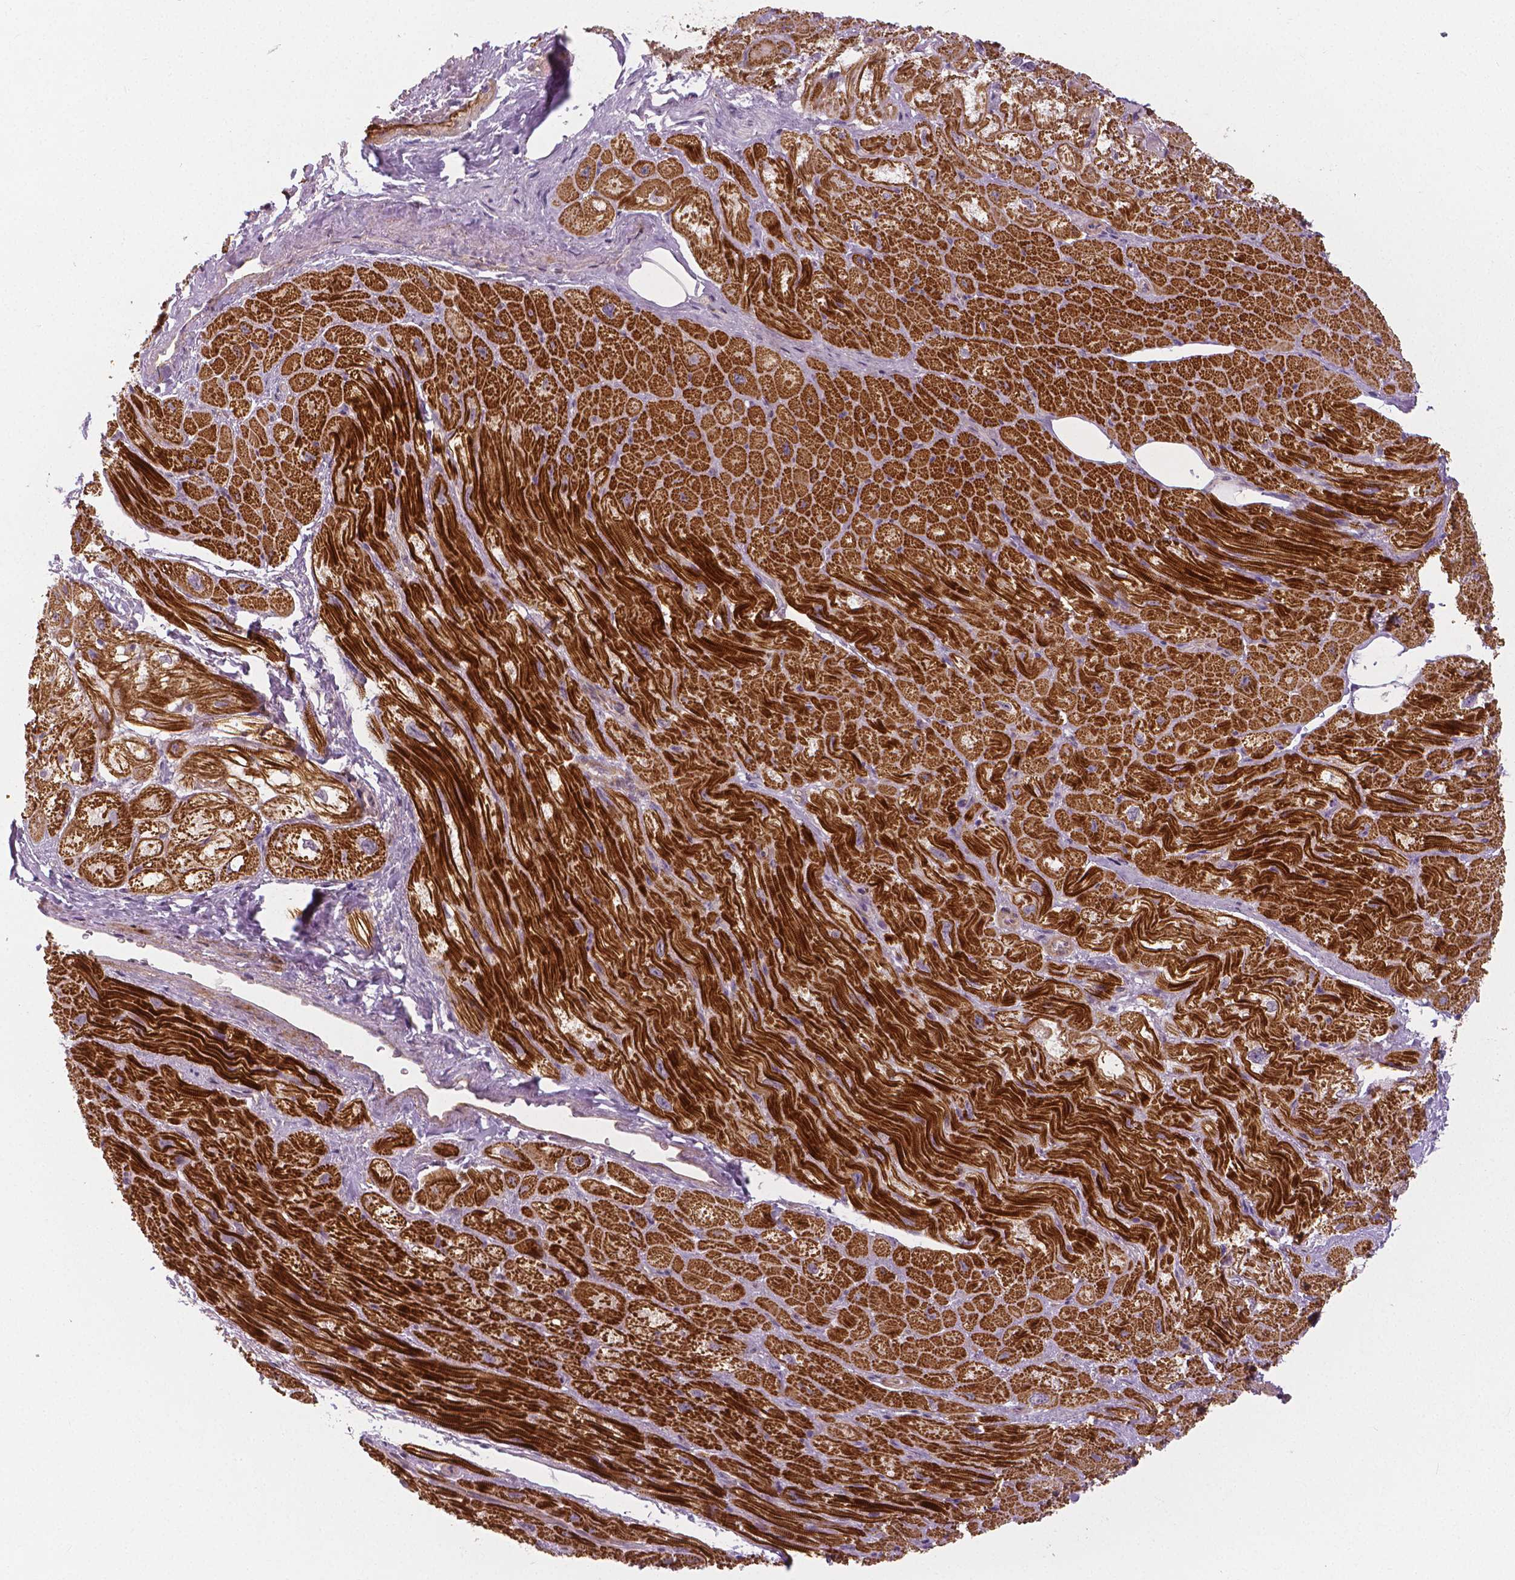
{"staining": {"intensity": "strong", "quantity": ">75%", "location": "cytoplasmic/membranous"}, "tissue": "heart muscle", "cell_type": "Cardiomyocytes", "image_type": "normal", "snomed": [{"axis": "morphology", "description": "Normal tissue, NOS"}, {"axis": "topography", "description": "Heart"}], "caption": "Protein analysis of unremarkable heart muscle displays strong cytoplasmic/membranous staining in about >75% of cardiomyocytes.", "gene": "FLT1", "patient": {"sex": "female", "age": 69}}